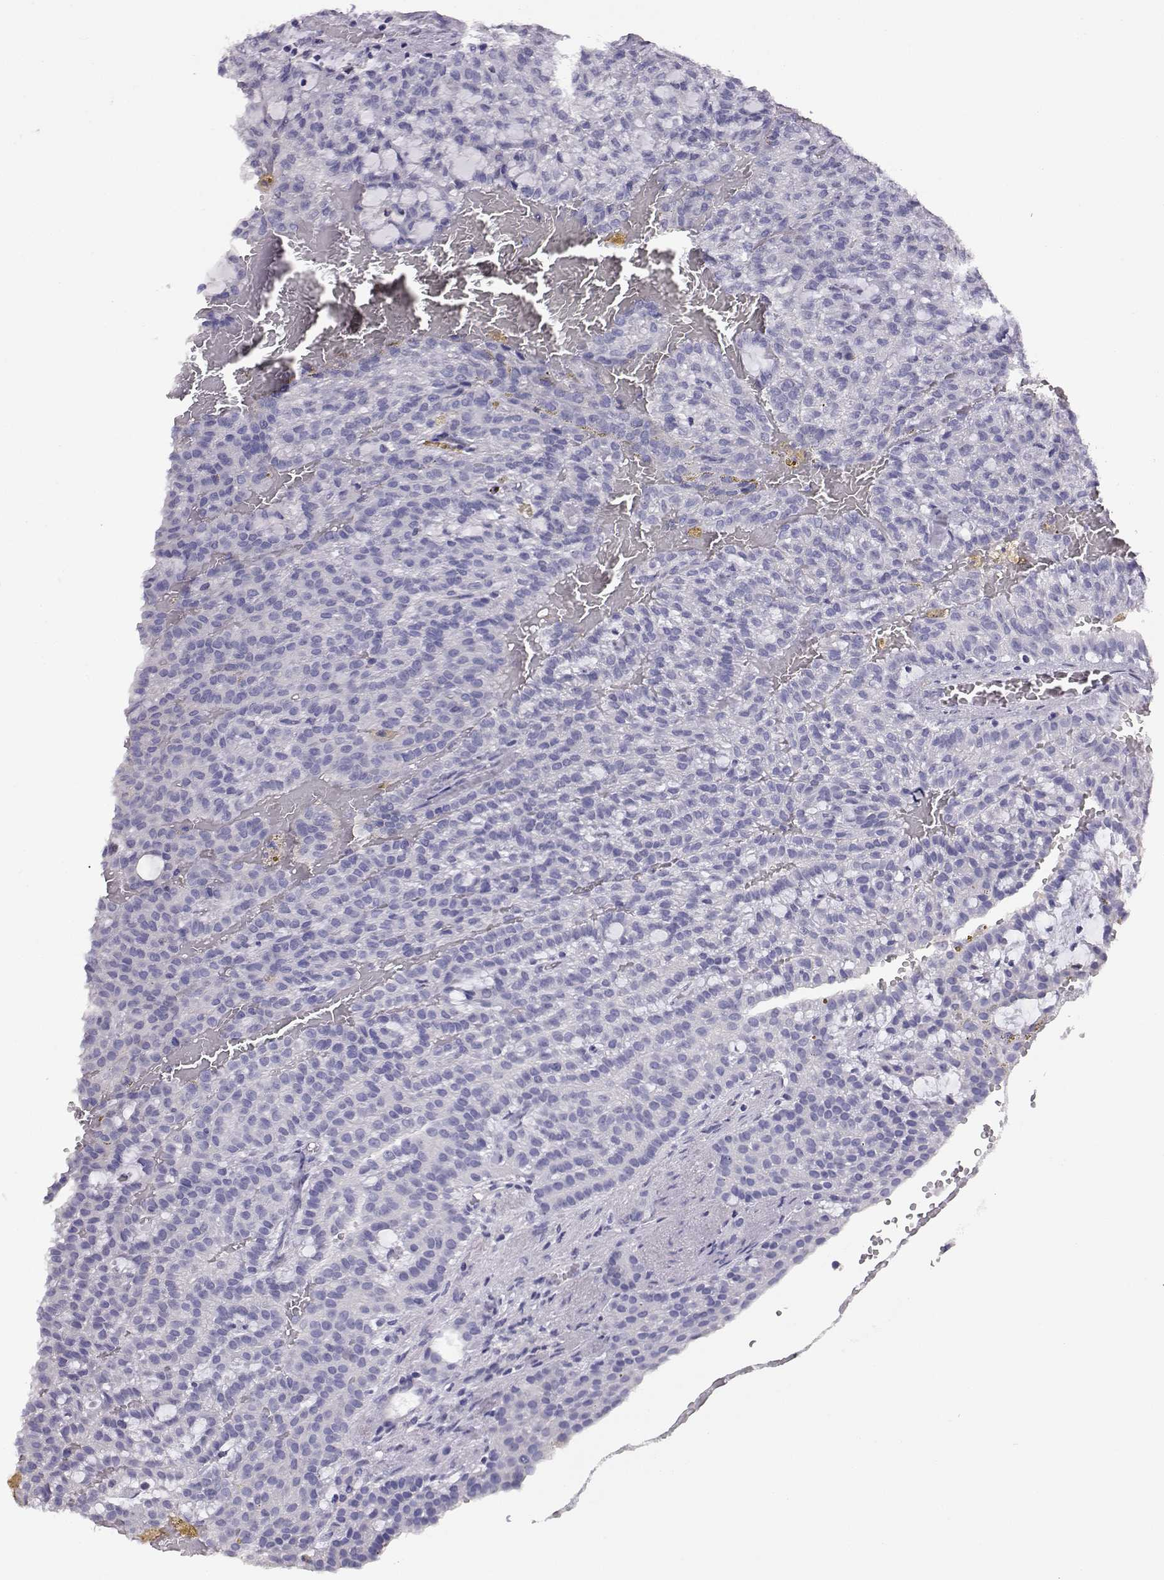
{"staining": {"intensity": "negative", "quantity": "none", "location": "none"}, "tissue": "renal cancer", "cell_type": "Tumor cells", "image_type": "cancer", "snomed": [{"axis": "morphology", "description": "Adenocarcinoma, NOS"}, {"axis": "topography", "description": "Kidney"}], "caption": "Tumor cells show no significant positivity in renal adenocarcinoma.", "gene": "AKR1B1", "patient": {"sex": "male", "age": 63}}